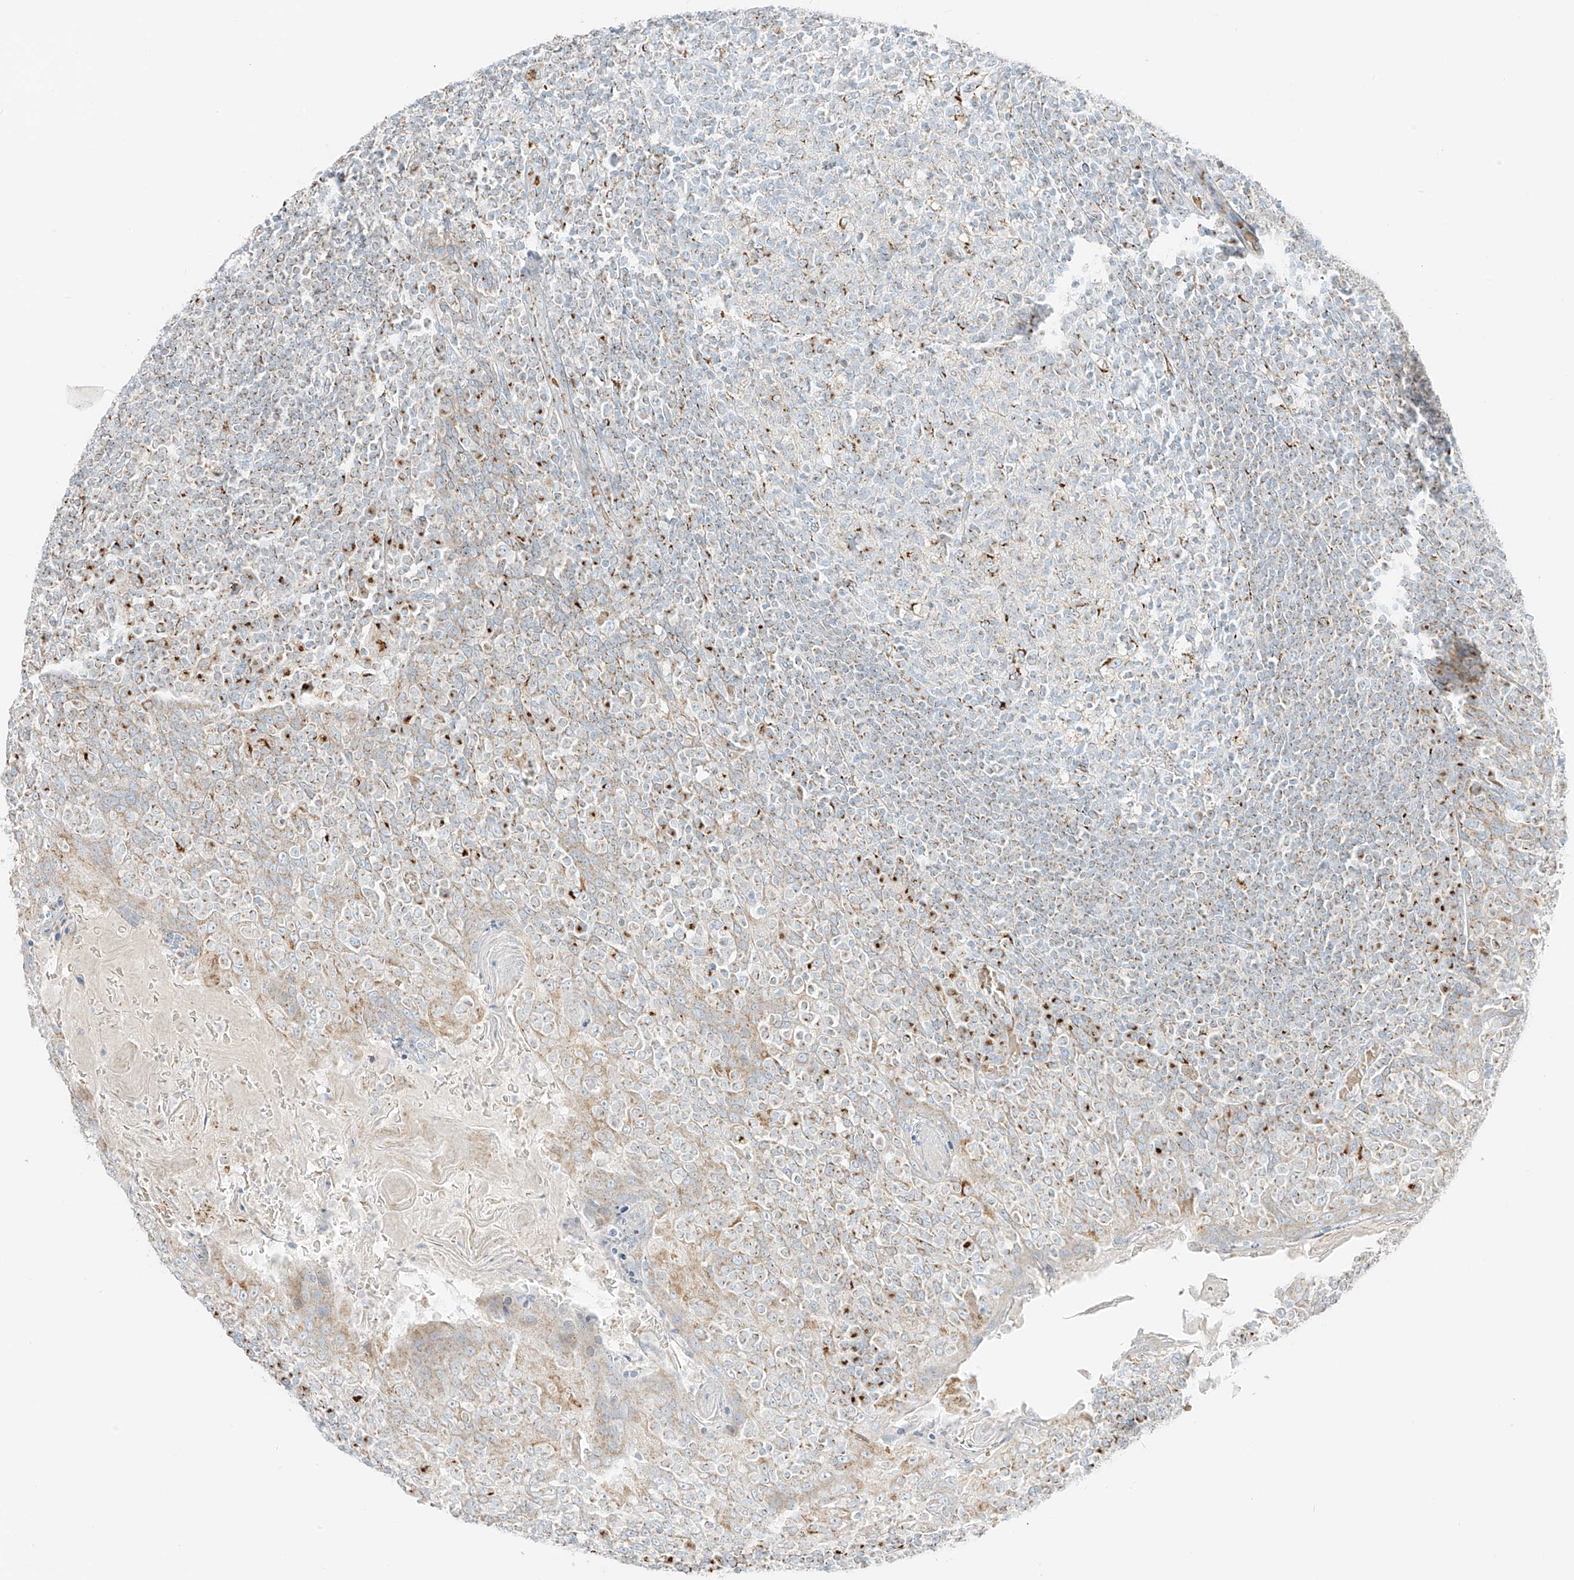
{"staining": {"intensity": "moderate", "quantity": "<25%", "location": "cytoplasmic/membranous"}, "tissue": "tonsil", "cell_type": "Germinal center cells", "image_type": "normal", "snomed": [{"axis": "morphology", "description": "Normal tissue, NOS"}, {"axis": "topography", "description": "Tonsil"}], "caption": "Unremarkable tonsil shows moderate cytoplasmic/membranous expression in approximately <25% of germinal center cells, visualized by immunohistochemistry.", "gene": "TMEM87B", "patient": {"sex": "female", "age": 19}}